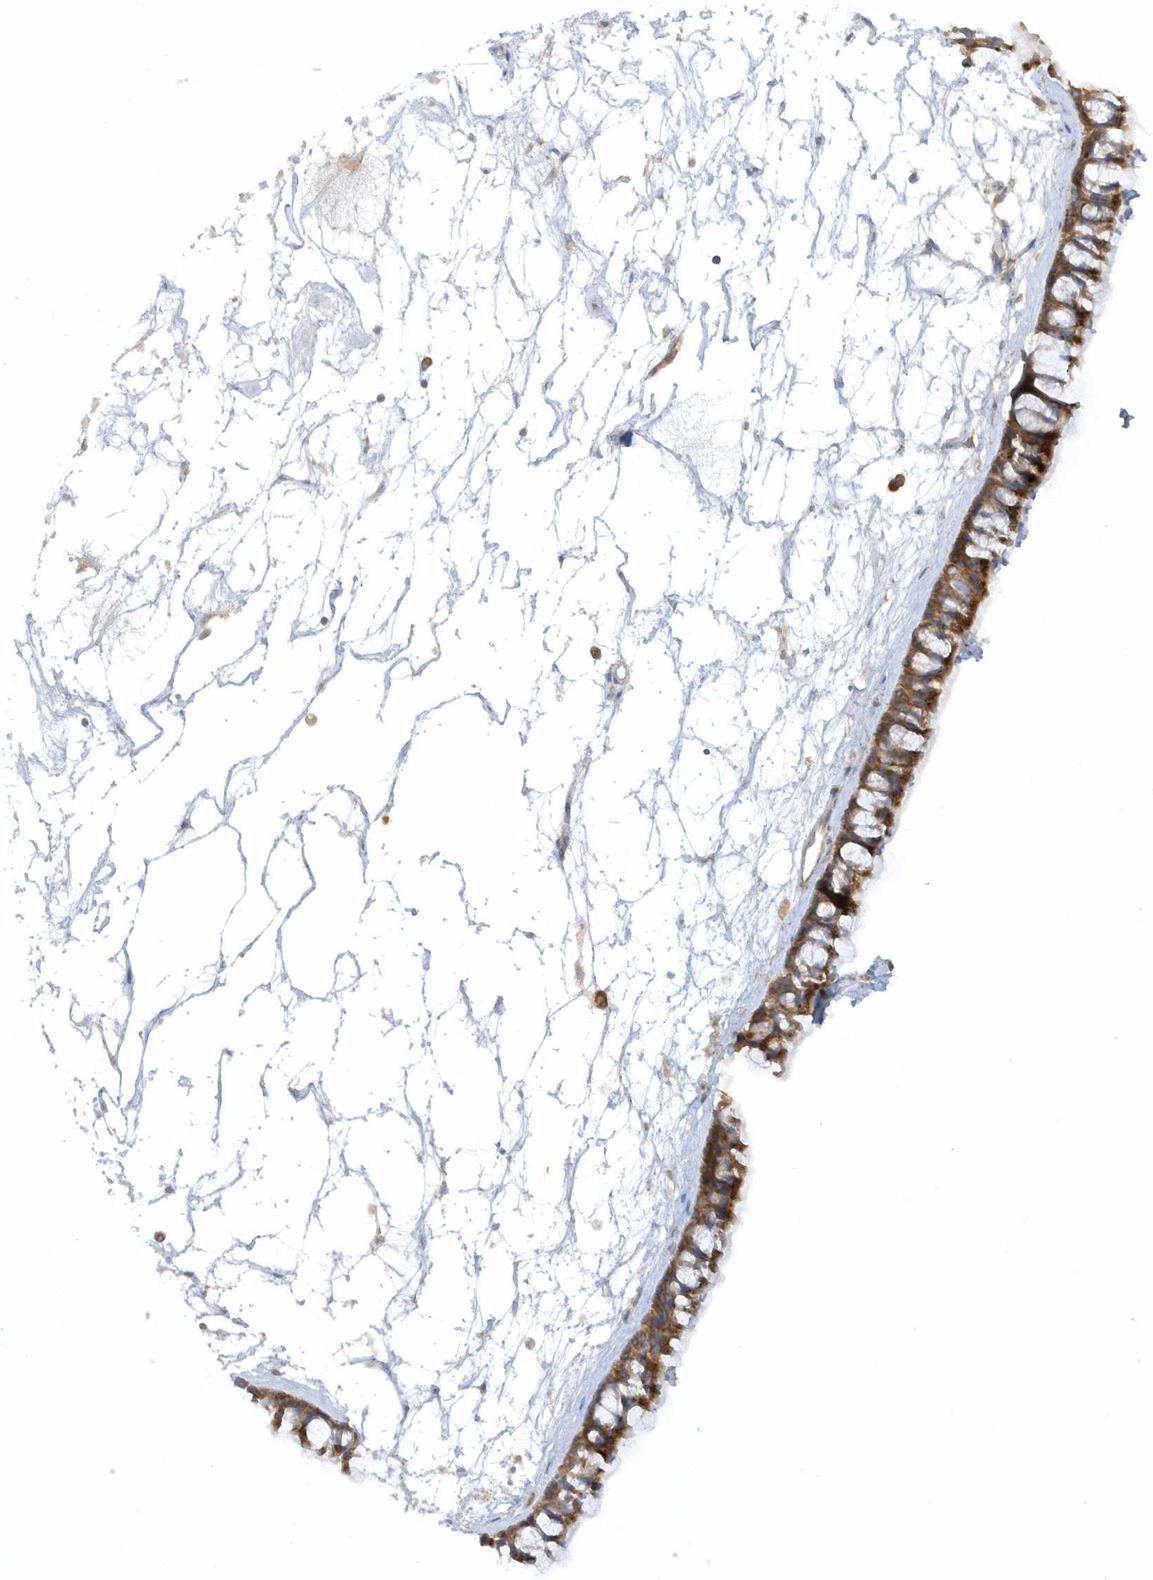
{"staining": {"intensity": "moderate", "quantity": ">75%", "location": "cytoplasmic/membranous"}, "tissue": "nasopharynx", "cell_type": "Respiratory epithelial cells", "image_type": "normal", "snomed": [{"axis": "morphology", "description": "Normal tissue, NOS"}, {"axis": "topography", "description": "Nasopharynx"}], "caption": "Immunohistochemistry (IHC) of normal nasopharynx displays medium levels of moderate cytoplasmic/membranous positivity in about >75% of respiratory epithelial cells.", "gene": "CNOT10", "patient": {"sex": "male", "age": 64}}